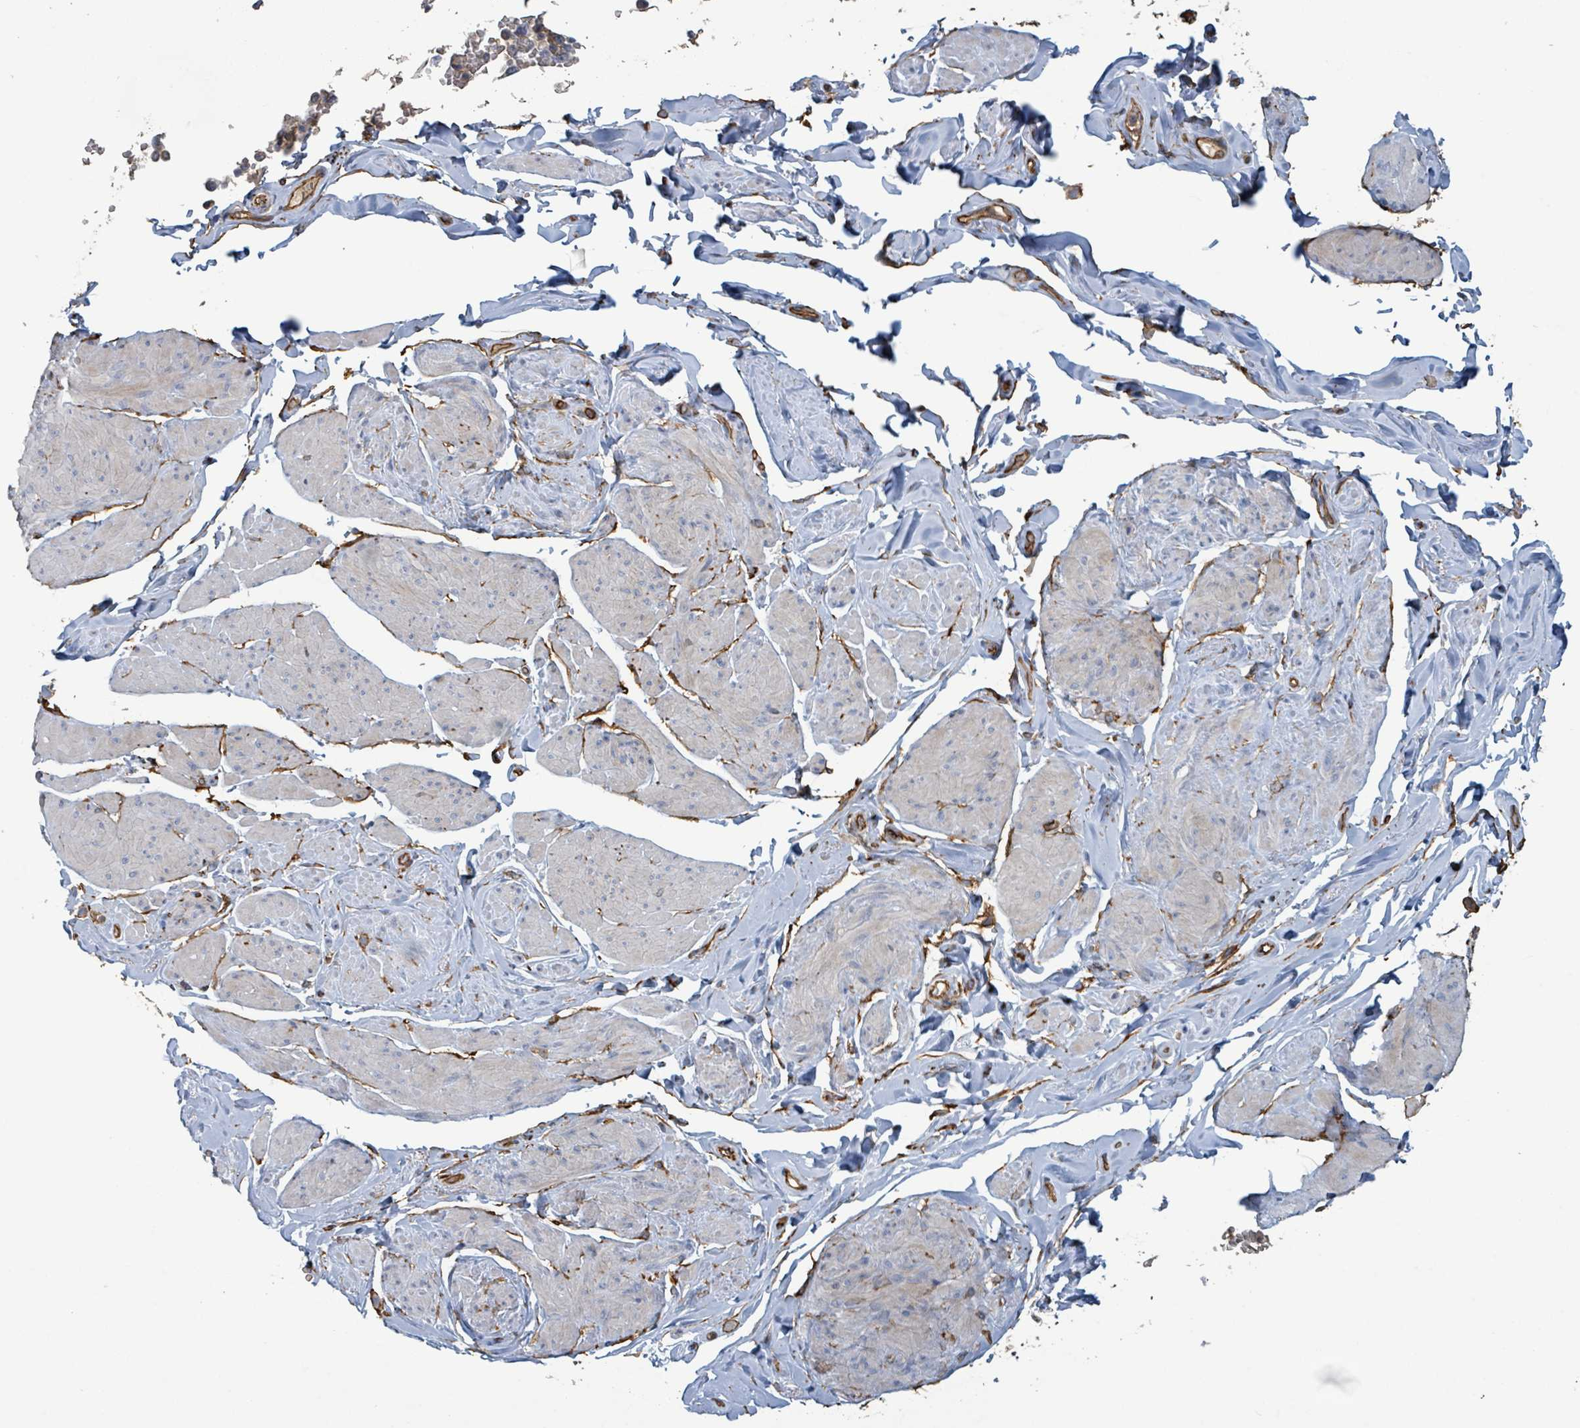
{"staining": {"intensity": "negative", "quantity": "none", "location": "none"}, "tissue": "smooth muscle", "cell_type": "Smooth muscle cells", "image_type": "normal", "snomed": [{"axis": "morphology", "description": "Normal tissue, NOS"}, {"axis": "topography", "description": "Smooth muscle"}, {"axis": "topography", "description": "Peripheral nerve tissue"}], "caption": "Benign smooth muscle was stained to show a protein in brown. There is no significant expression in smooth muscle cells.", "gene": "LDOC1", "patient": {"sex": "male", "age": 69}}